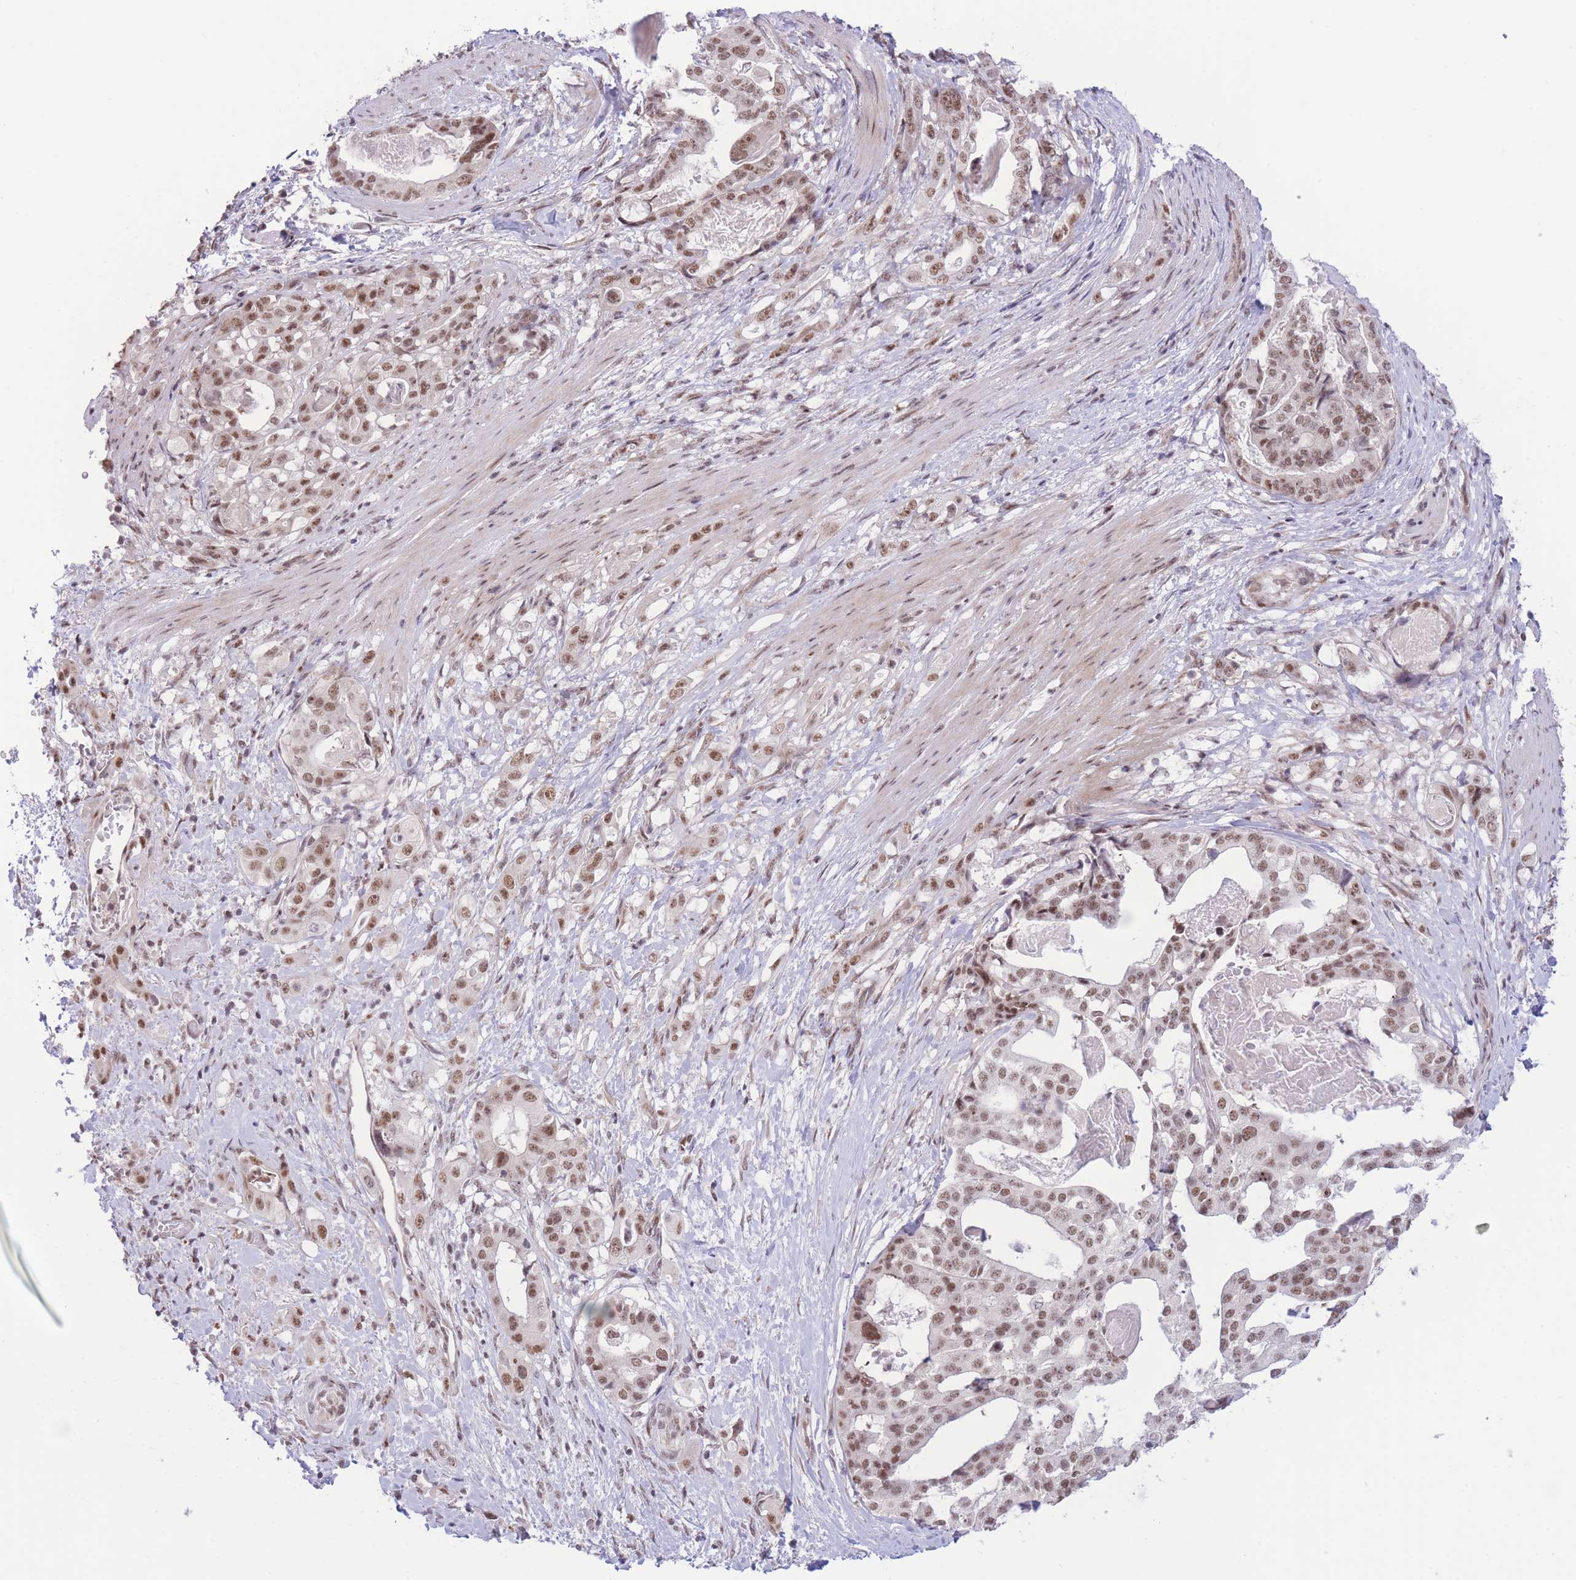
{"staining": {"intensity": "moderate", "quantity": ">75%", "location": "nuclear"}, "tissue": "stomach cancer", "cell_type": "Tumor cells", "image_type": "cancer", "snomed": [{"axis": "morphology", "description": "Adenocarcinoma, NOS"}, {"axis": "topography", "description": "Stomach"}], "caption": "Immunohistochemical staining of stomach cancer reveals medium levels of moderate nuclear positivity in approximately >75% of tumor cells. (brown staining indicates protein expression, while blue staining denotes nuclei).", "gene": "PCIF1", "patient": {"sex": "male", "age": 48}}